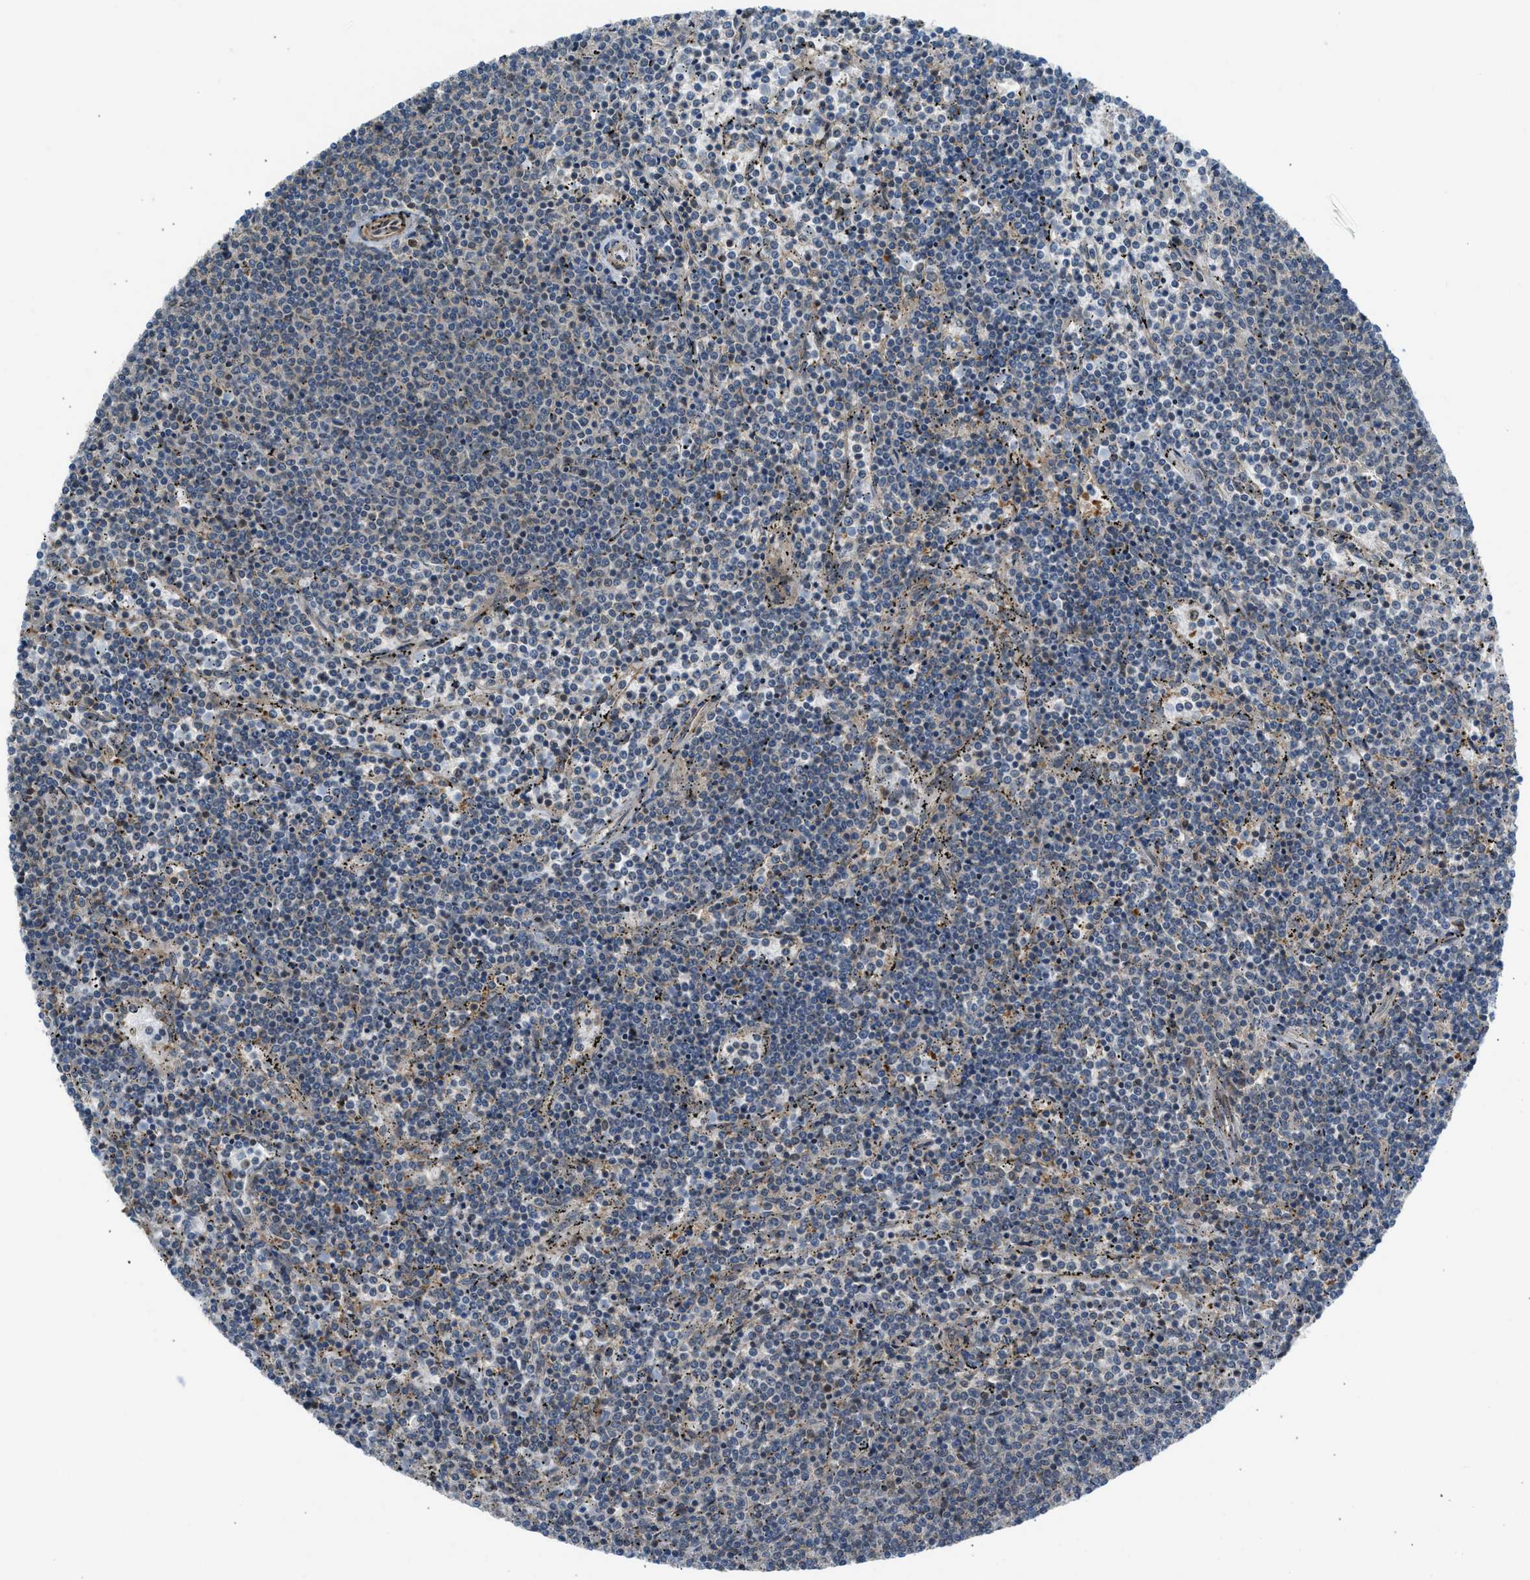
{"staining": {"intensity": "weak", "quantity": "25%-75%", "location": "cytoplasmic/membranous"}, "tissue": "lymphoma", "cell_type": "Tumor cells", "image_type": "cancer", "snomed": [{"axis": "morphology", "description": "Malignant lymphoma, non-Hodgkin's type, Low grade"}, {"axis": "topography", "description": "Spleen"}], "caption": "Lymphoma stained with a brown dye demonstrates weak cytoplasmic/membranous positive positivity in approximately 25%-75% of tumor cells.", "gene": "SESN2", "patient": {"sex": "female", "age": 50}}